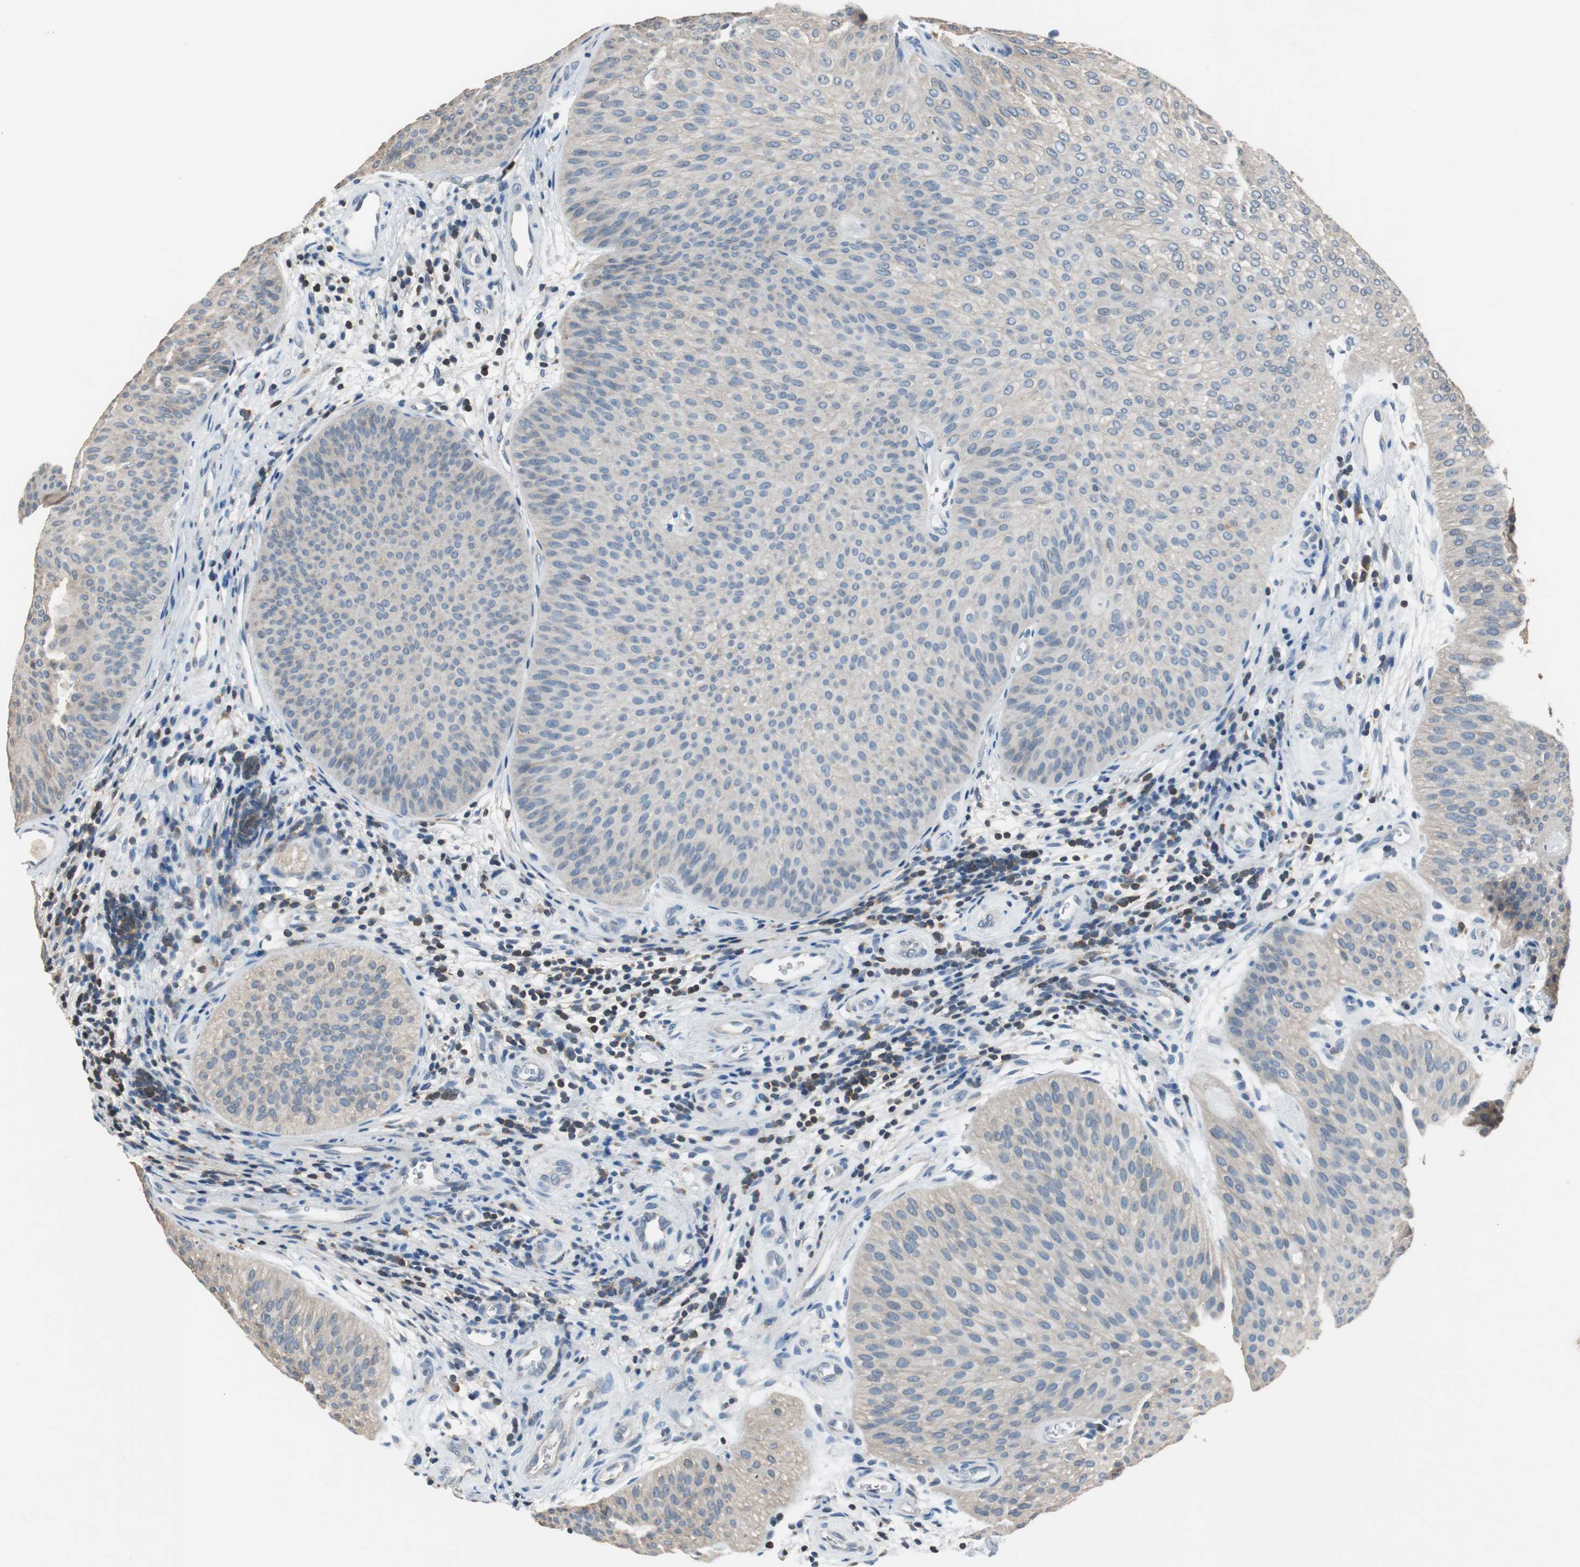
{"staining": {"intensity": "weak", "quantity": "25%-75%", "location": "cytoplasmic/membranous"}, "tissue": "urothelial cancer", "cell_type": "Tumor cells", "image_type": "cancer", "snomed": [{"axis": "morphology", "description": "Urothelial carcinoma, Low grade"}, {"axis": "topography", "description": "Urinary bladder"}], "caption": "Weak cytoplasmic/membranous protein positivity is seen in about 25%-75% of tumor cells in urothelial cancer.", "gene": "PRKCA", "patient": {"sex": "female", "age": 60}}